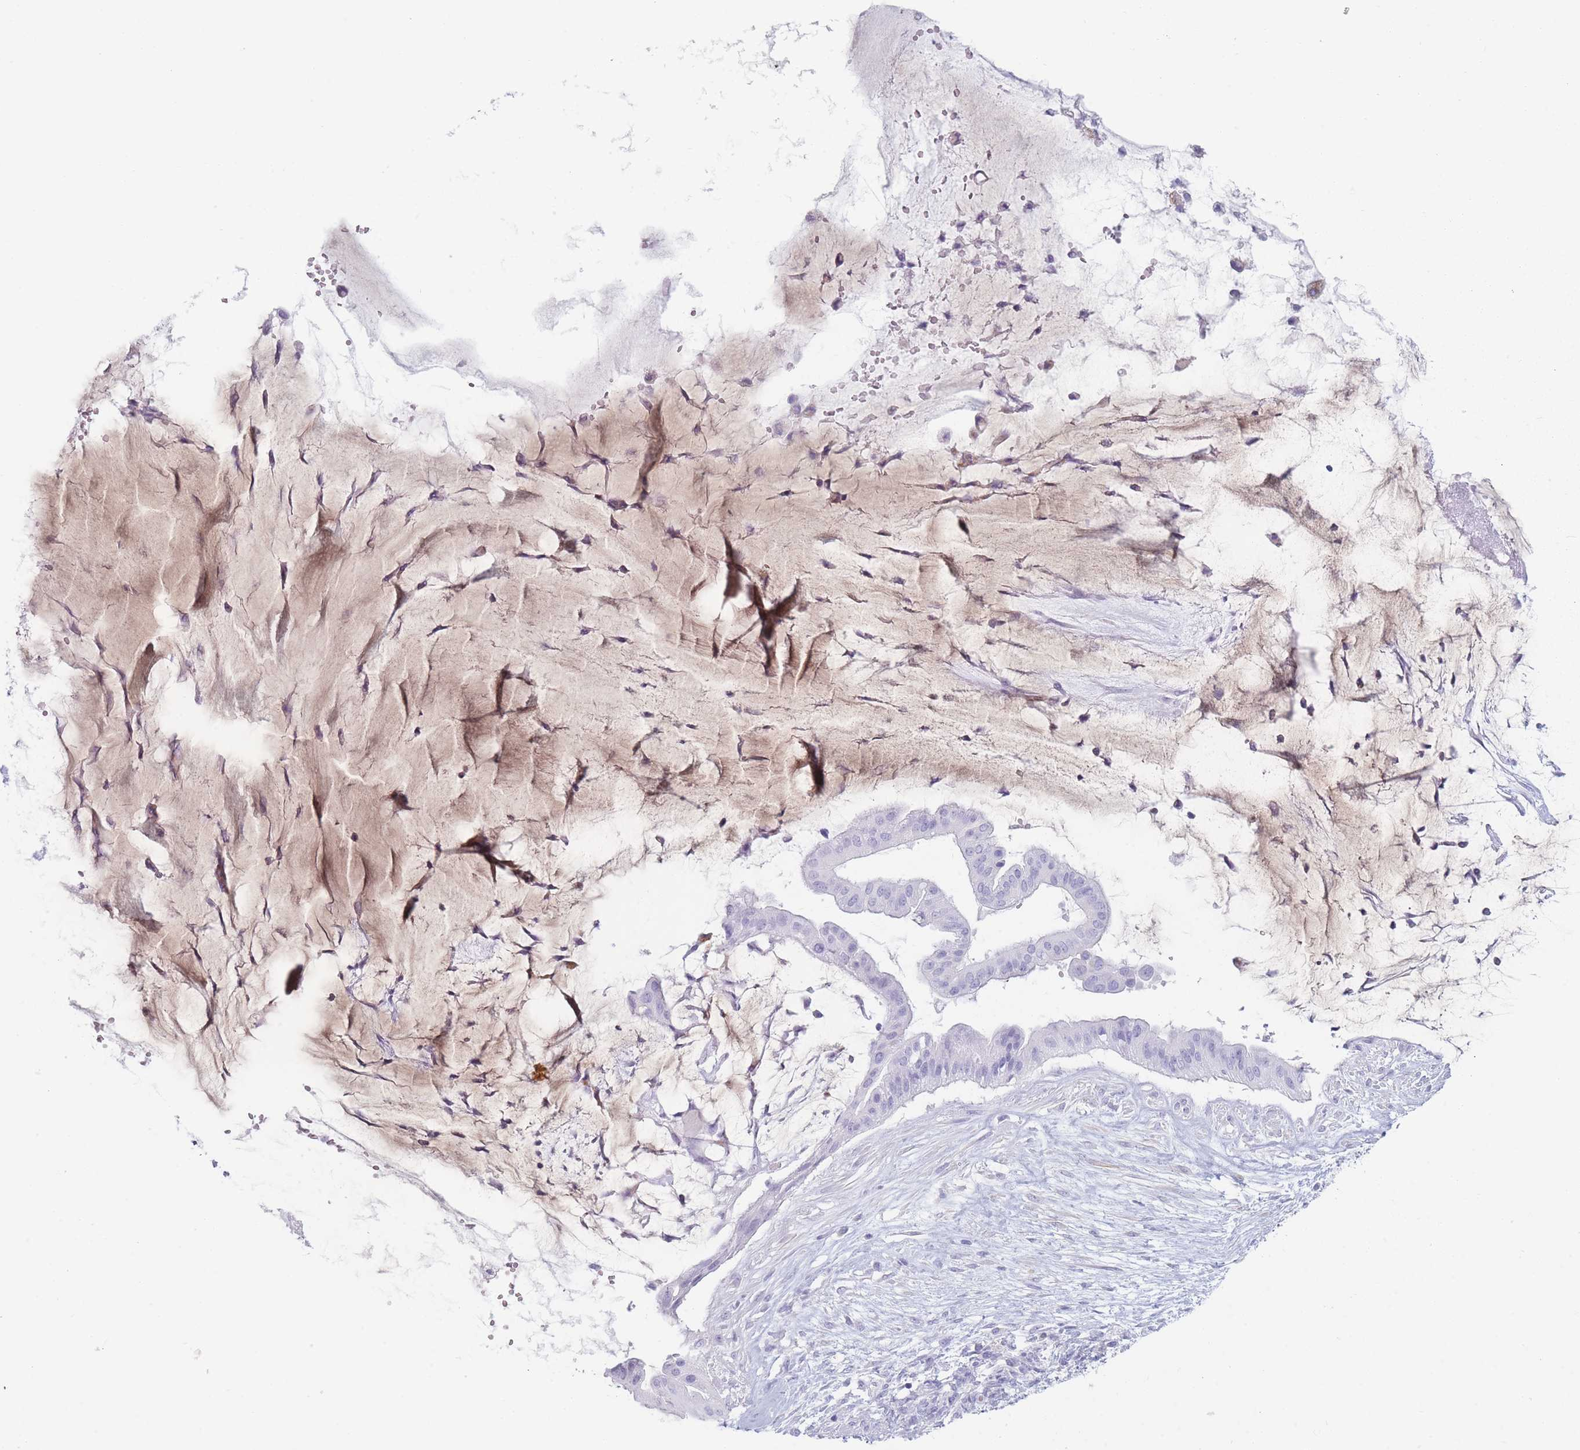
{"staining": {"intensity": "negative", "quantity": "none", "location": "none"}, "tissue": "ovarian cancer", "cell_type": "Tumor cells", "image_type": "cancer", "snomed": [{"axis": "morphology", "description": "Cystadenocarcinoma, mucinous, NOS"}, {"axis": "topography", "description": "Ovary"}], "caption": "IHC photomicrograph of ovarian cancer stained for a protein (brown), which shows no expression in tumor cells.", "gene": "GPR12", "patient": {"sex": "female", "age": 73}}